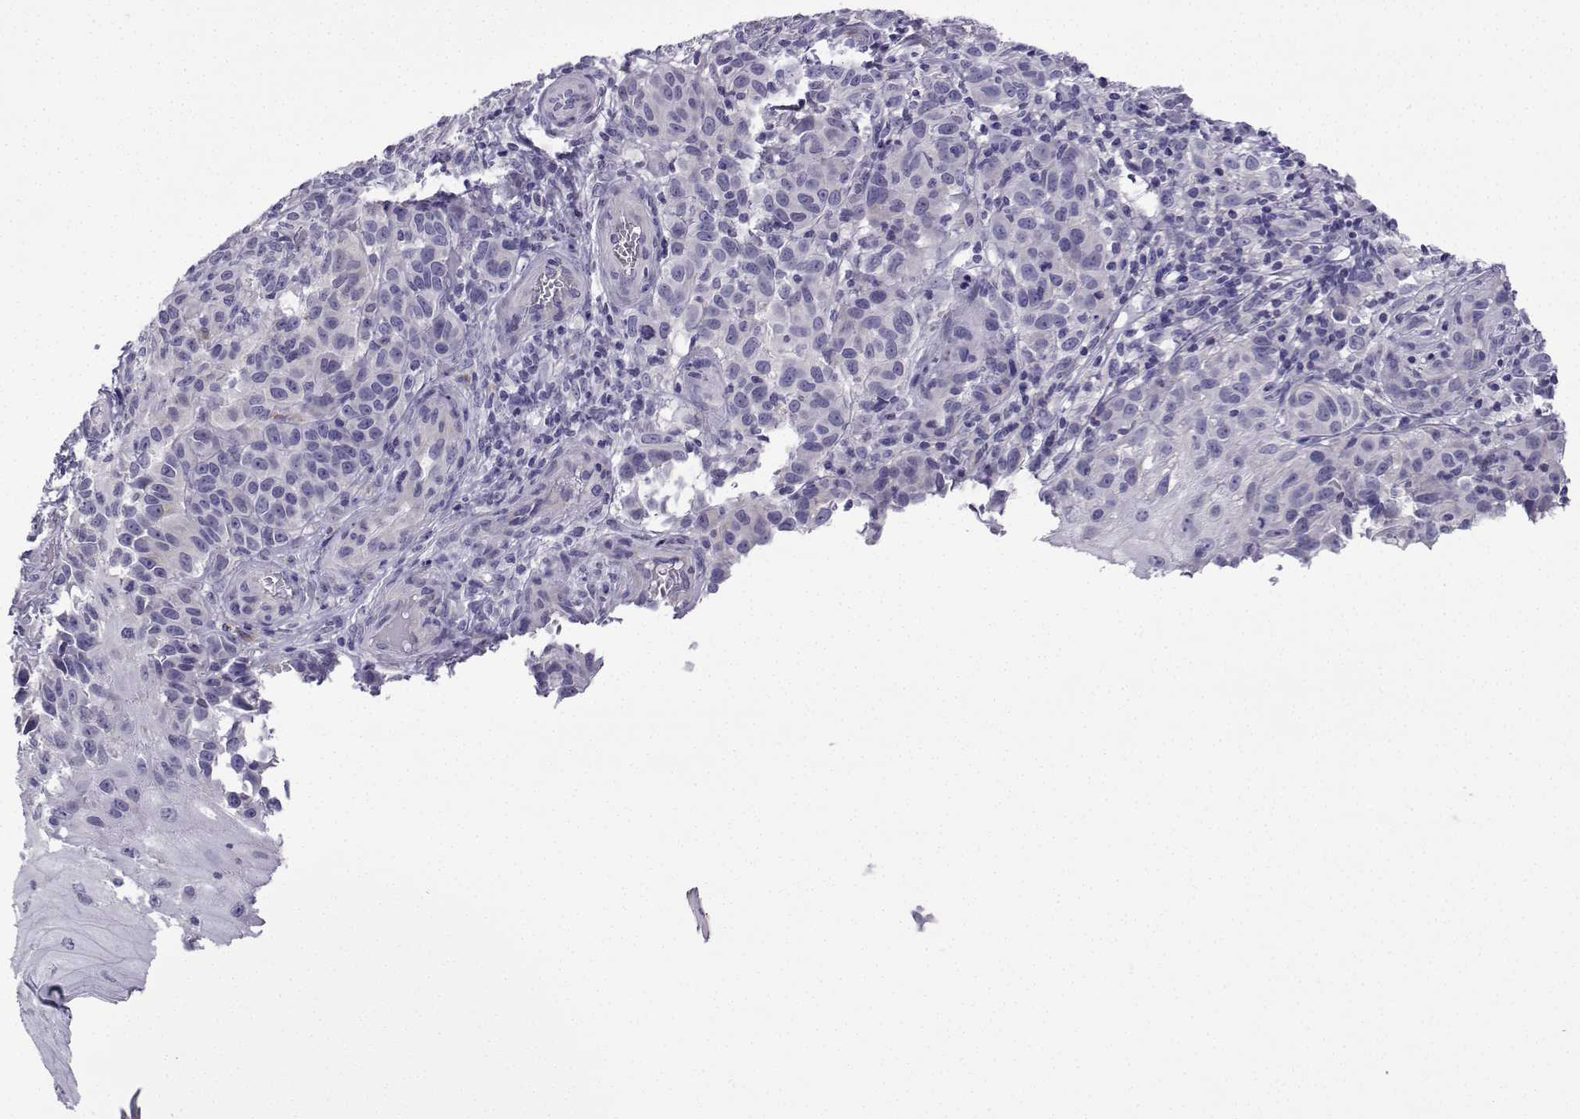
{"staining": {"intensity": "negative", "quantity": "none", "location": "none"}, "tissue": "melanoma", "cell_type": "Tumor cells", "image_type": "cancer", "snomed": [{"axis": "morphology", "description": "Malignant melanoma, NOS"}, {"axis": "topography", "description": "Skin"}], "caption": "High power microscopy micrograph of an immunohistochemistry histopathology image of malignant melanoma, revealing no significant expression in tumor cells.", "gene": "SPACA7", "patient": {"sex": "female", "age": 53}}